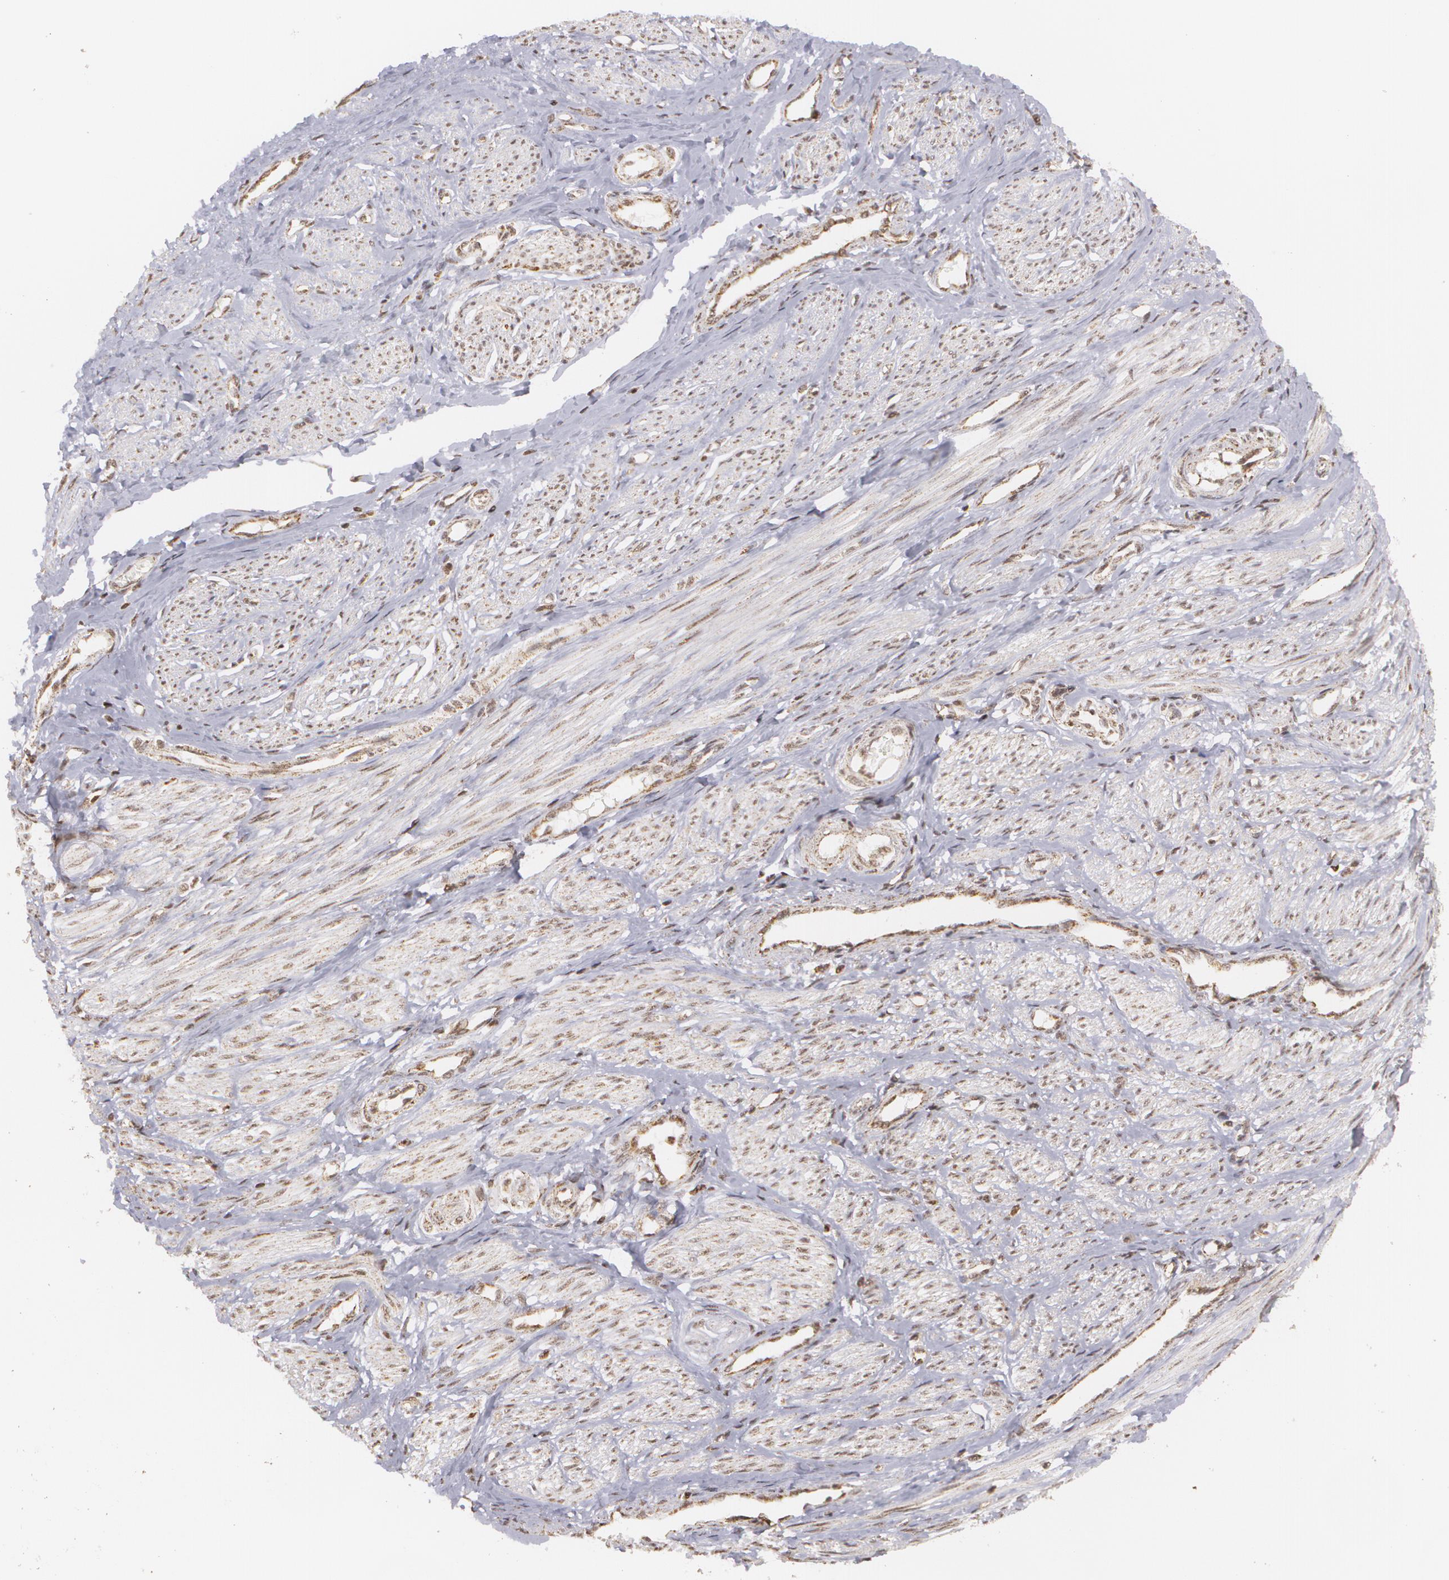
{"staining": {"intensity": "weak", "quantity": ">75%", "location": "nuclear"}, "tissue": "smooth muscle", "cell_type": "Smooth muscle cells", "image_type": "normal", "snomed": [{"axis": "morphology", "description": "Normal tissue, NOS"}, {"axis": "topography", "description": "Smooth muscle"}, {"axis": "topography", "description": "Uterus"}], "caption": "DAB (3,3'-diaminobenzidine) immunohistochemical staining of benign human smooth muscle displays weak nuclear protein expression in approximately >75% of smooth muscle cells. The protein is stained brown, and the nuclei are stained in blue (DAB IHC with brightfield microscopy, high magnification).", "gene": "MXD1", "patient": {"sex": "female", "age": 39}}